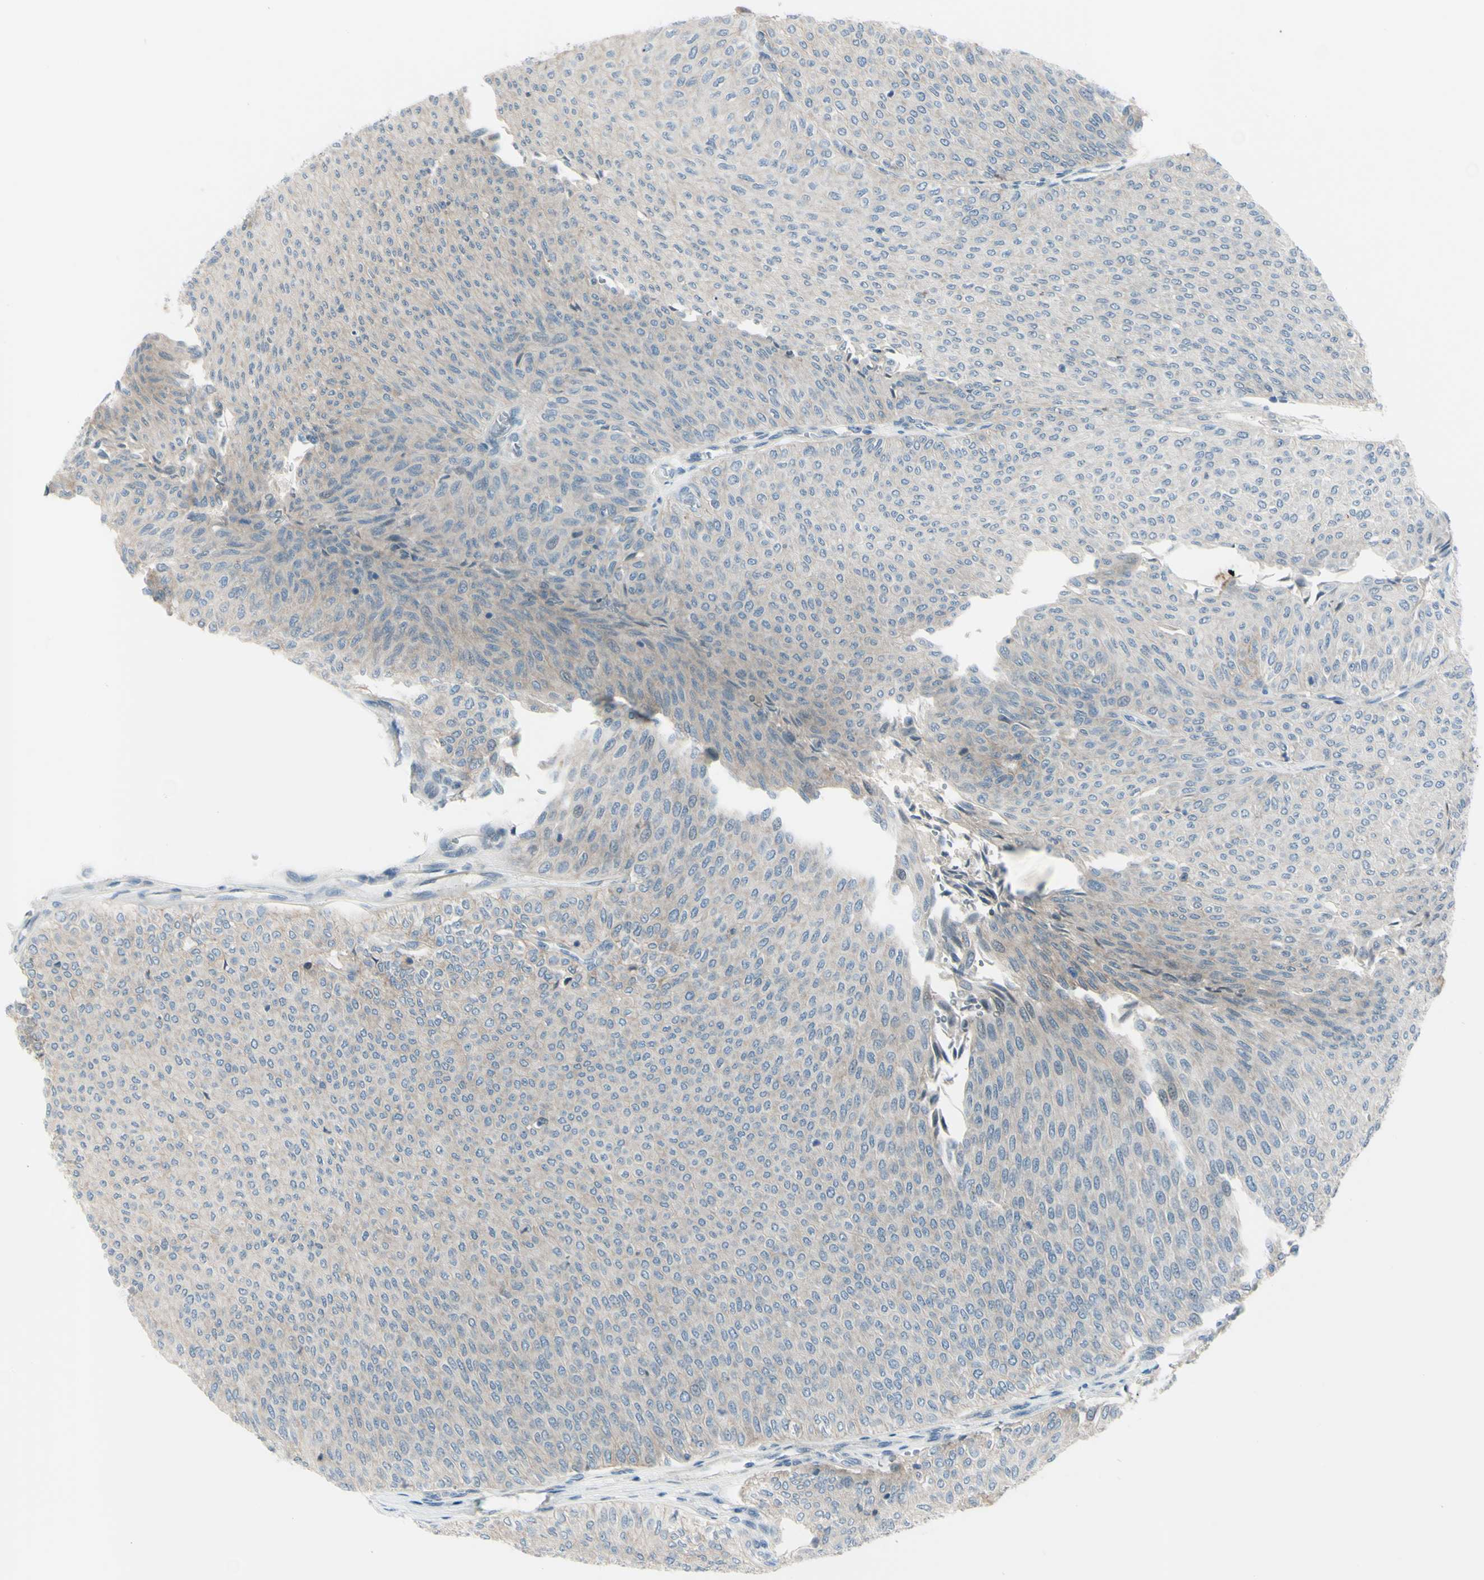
{"staining": {"intensity": "weak", "quantity": "25%-75%", "location": "cytoplasmic/membranous"}, "tissue": "urothelial cancer", "cell_type": "Tumor cells", "image_type": "cancer", "snomed": [{"axis": "morphology", "description": "Urothelial carcinoma, Low grade"}, {"axis": "topography", "description": "Urinary bladder"}], "caption": "Immunohistochemistry image of human urothelial cancer stained for a protein (brown), which shows low levels of weak cytoplasmic/membranous positivity in about 25%-75% of tumor cells.", "gene": "LRRK1", "patient": {"sex": "male", "age": 78}}